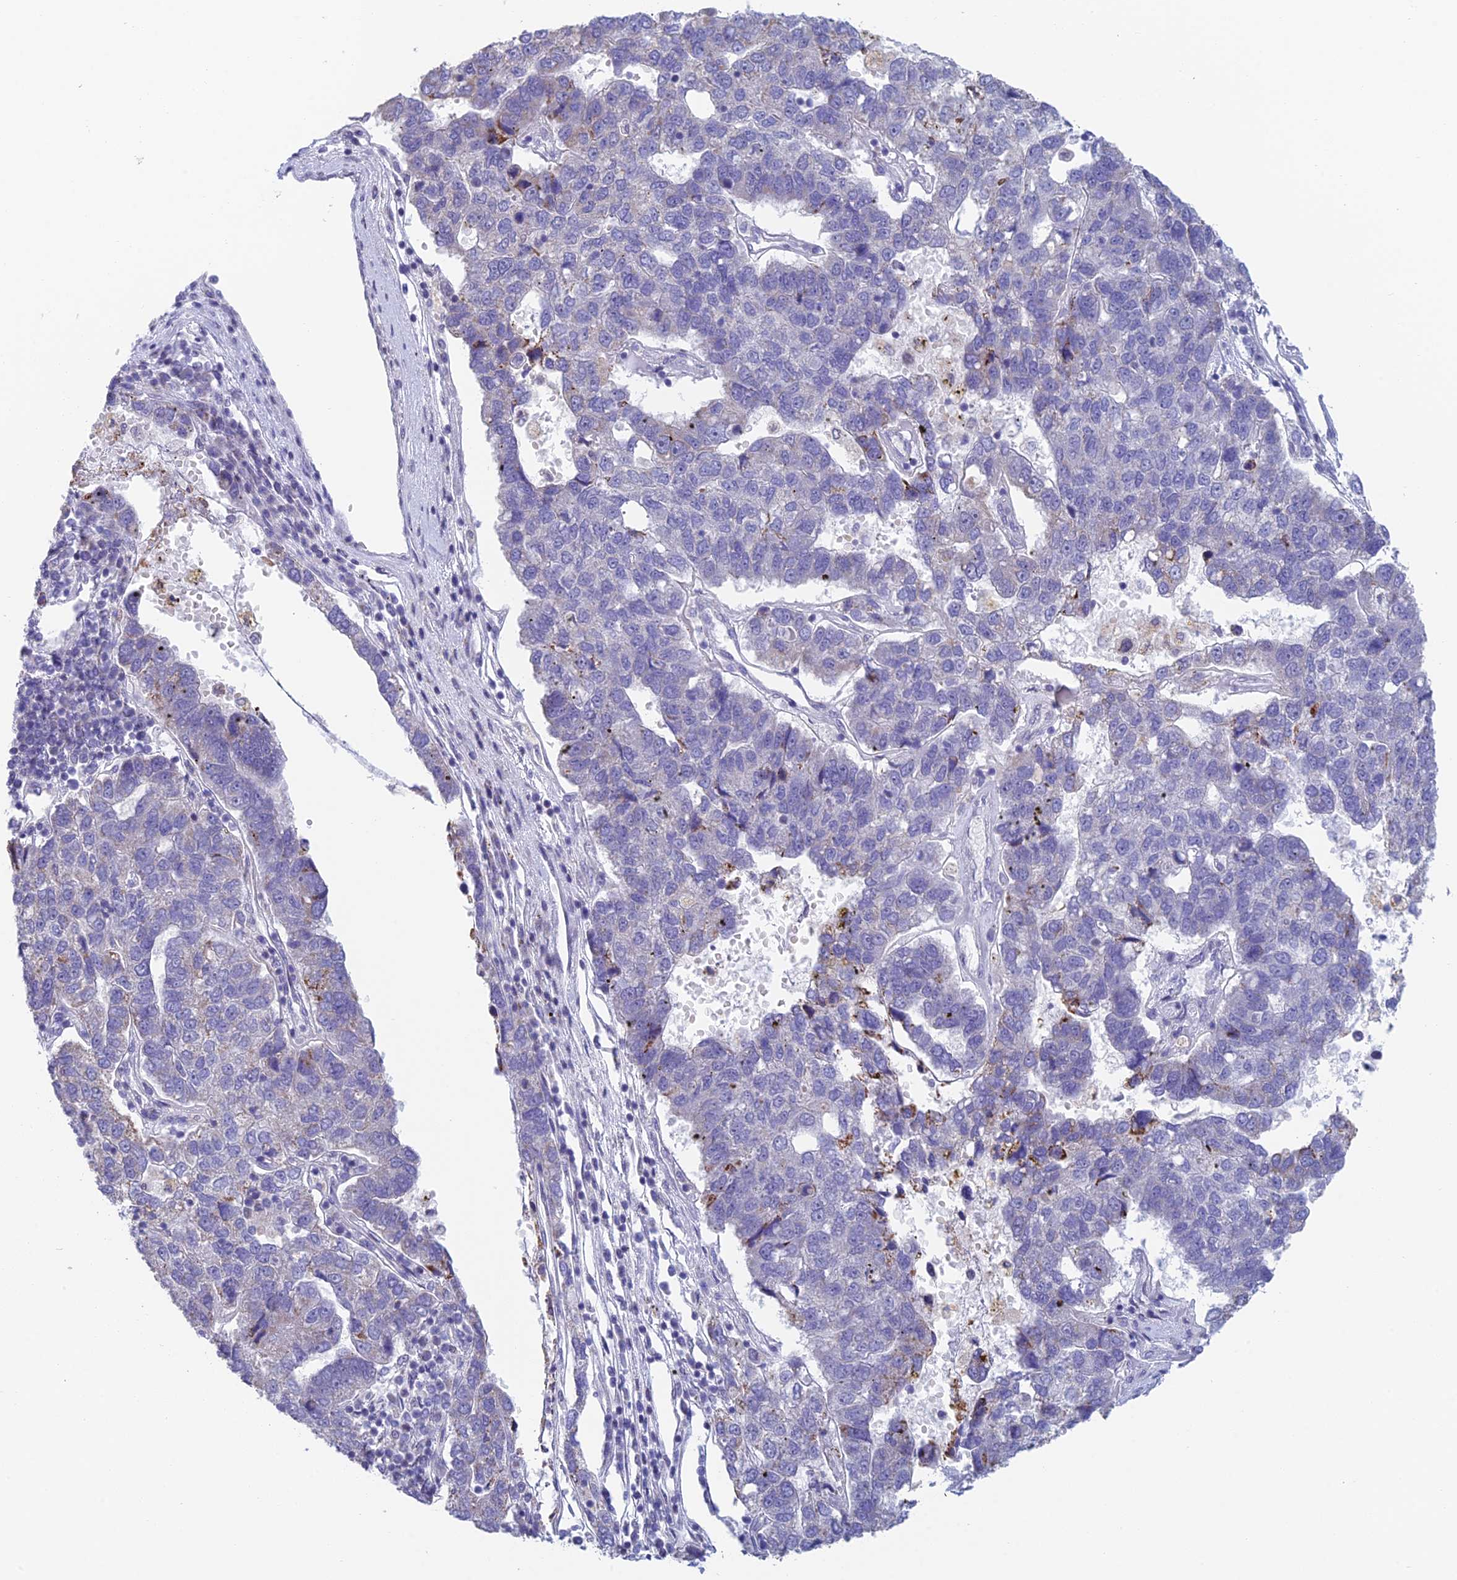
{"staining": {"intensity": "moderate", "quantity": "<25%", "location": "cytoplasmic/membranous"}, "tissue": "pancreatic cancer", "cell_type": "Tumor cells", "image_type": "cancer", "snomed": [{"axis": "morphology", "description": "Adenocarcinoma, NOS"}, {"axis": "topography", "description": "Pancreas"}], "caption": "Immunohistochemistry (IHC) histopathology image of neoplastic tissue: pancreatic cancer (adenocarcinoma) stained using immunohistochemistry reveals low levels of moderate protein expression localized specifically in the cytoplasmic/membranous of tumor cells, appearing as a cytoplasmic/membranous brown color.", "gene": "REXO5", "patient": {"sex": "female", "age": 61}}